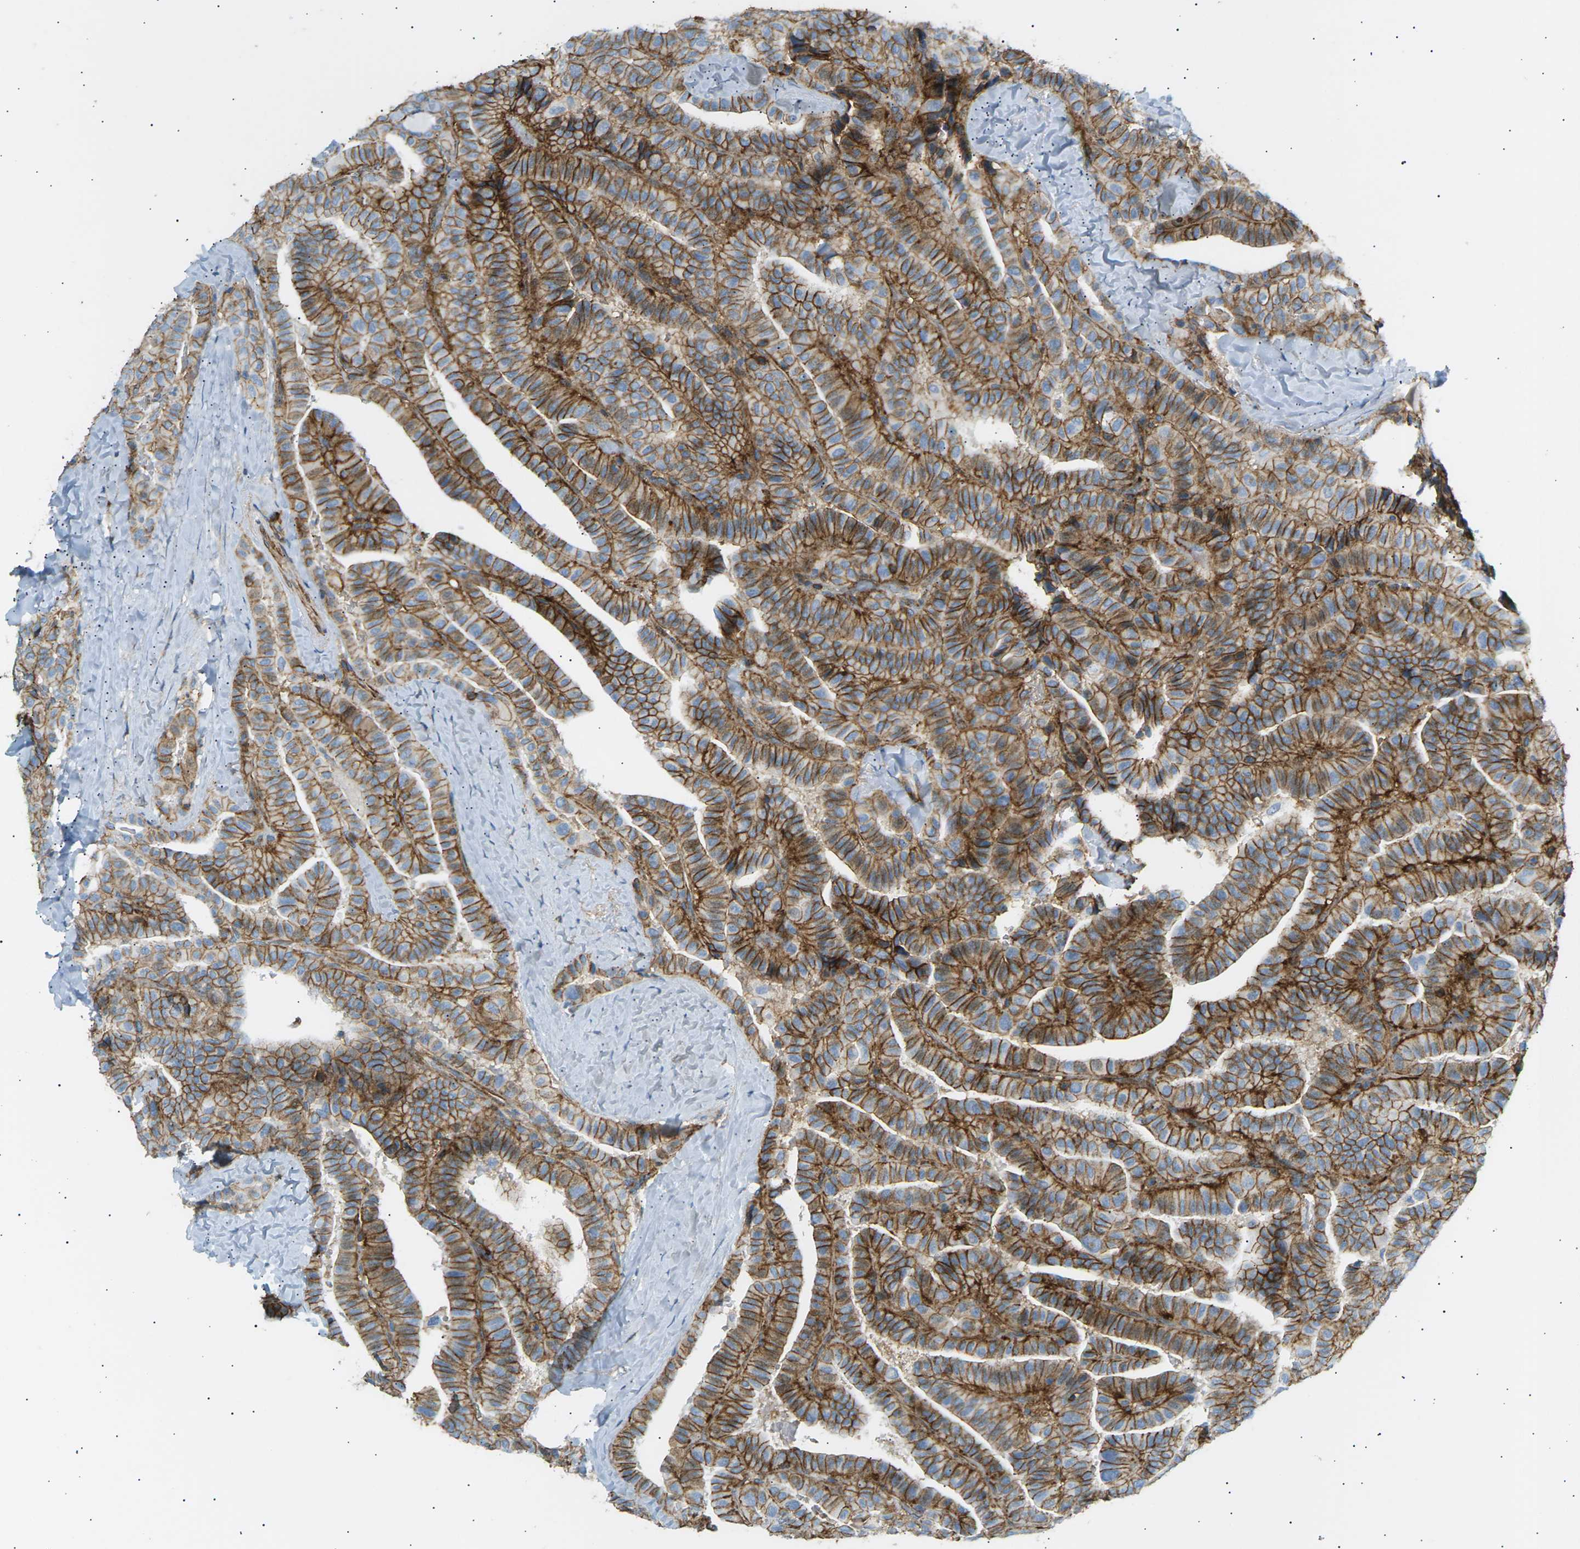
{"staining": {"intensity": "strong", "quantity": ">75%", "location": "cytoplasmic/membranous"}, "tissue": "thyroid cancer", "cell_type": "Tumor cells", "image_type": "cancer", "snomed": [{"axis": "morphology", "description": "Papillary adenocarcinoma, NOS"}, {"axis": "topography", "description": "Thyroid gland"}], "caption": "Human thyroid papillary adenocarcinoma stained with a protein marker demonstrates strong staining in tumor cells.", "gene": "ATP2B4", "patient": {"sex": "male", "age": 77}}